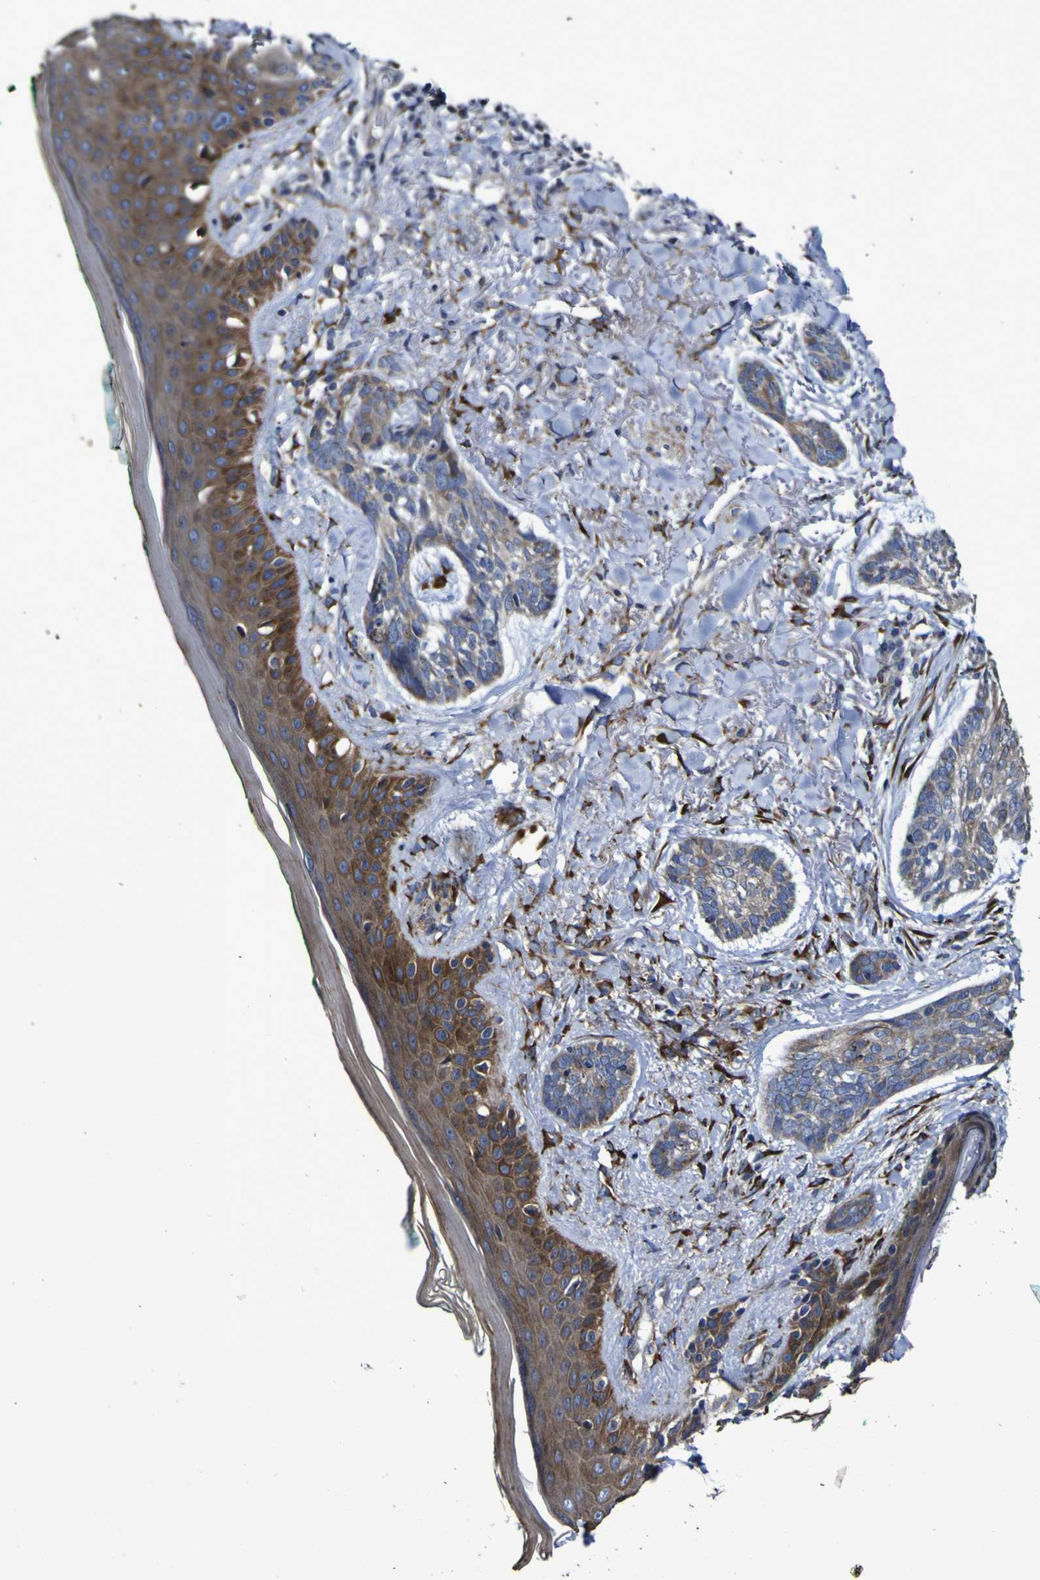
{"staining": {"intensity": "moderate", "quantity": "25%-75%", "location": "cytoplasmic/membranous"}, "tissue": "skin cancer", "cell_type": "Tumor cells", "image_type": "cancer", "snomed": [{"axis": "morphology", "description": "Basal cell carcinoma"}, {"axis": "topography", "description": "Skin"}], "caption": "This micrograph exhibits immunohistochemistry (IHC) staining of human skin basal cell carcinoma, with medium moderate cytoplasmic/membranous expression in approximately 25%-75% of tumor cells.", "gene": "P3H1", "patient": {"sex": "male", "age": 43}}